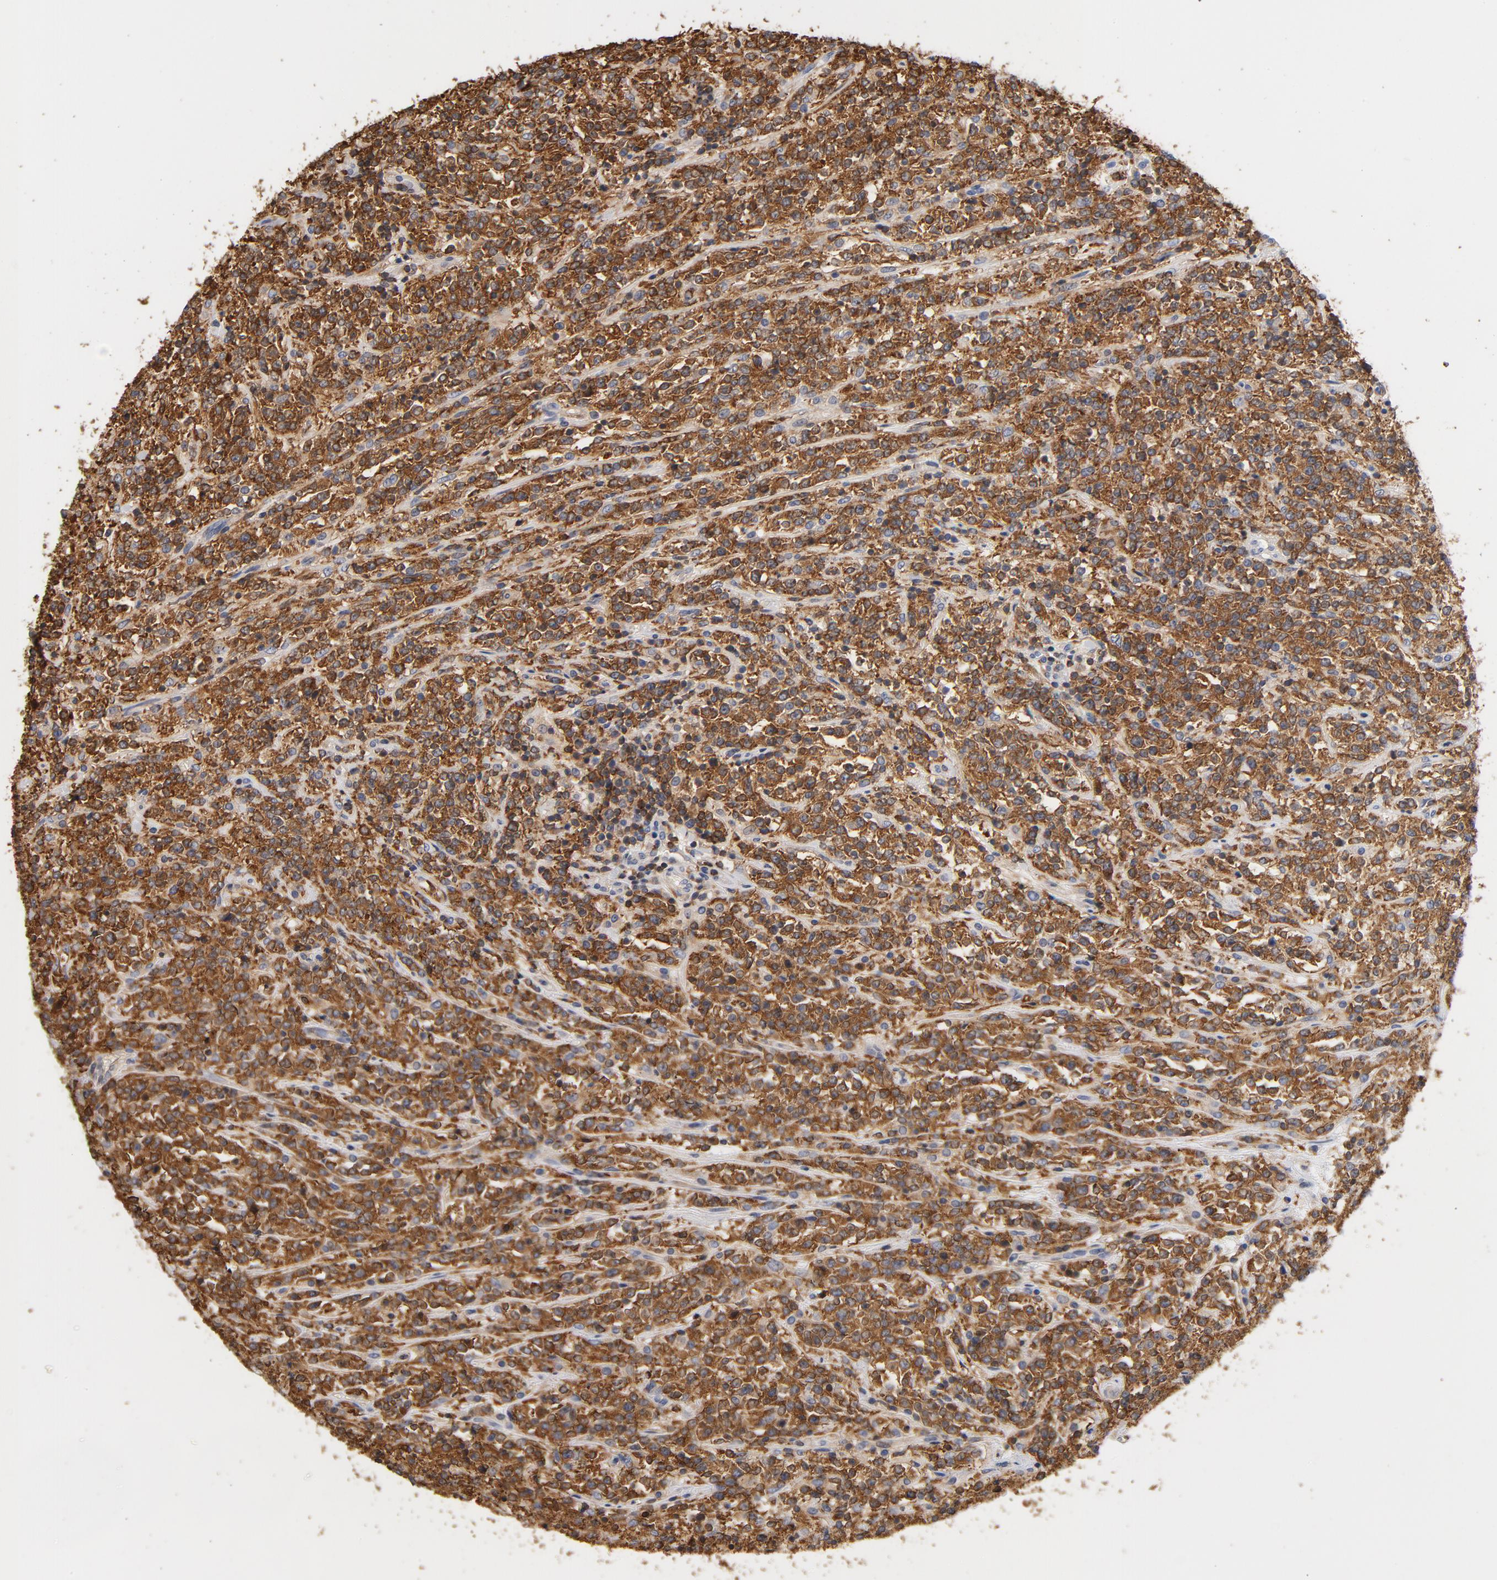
{"staining": {"intensity": "moderate", "quantity": ">75%", "location": "cytoplasmic/membranous"}, "tissue": "lymphoma", "cell_type": "Tumor cells", "image_type": "cancer", "snomed": [{"axis": "morphology", "description": "Malignant lymphoma, non-Hodgkin's type, High grade"}, {"axis": "topography", "description": "Soft tissue"}], "caption": "Lymphoma tissue exhibits moderate cytoplasmic/membranous positivity in about >75% of tumor cells", "gene": "EZR", "patient": {"sex": "male", "age": 18}}